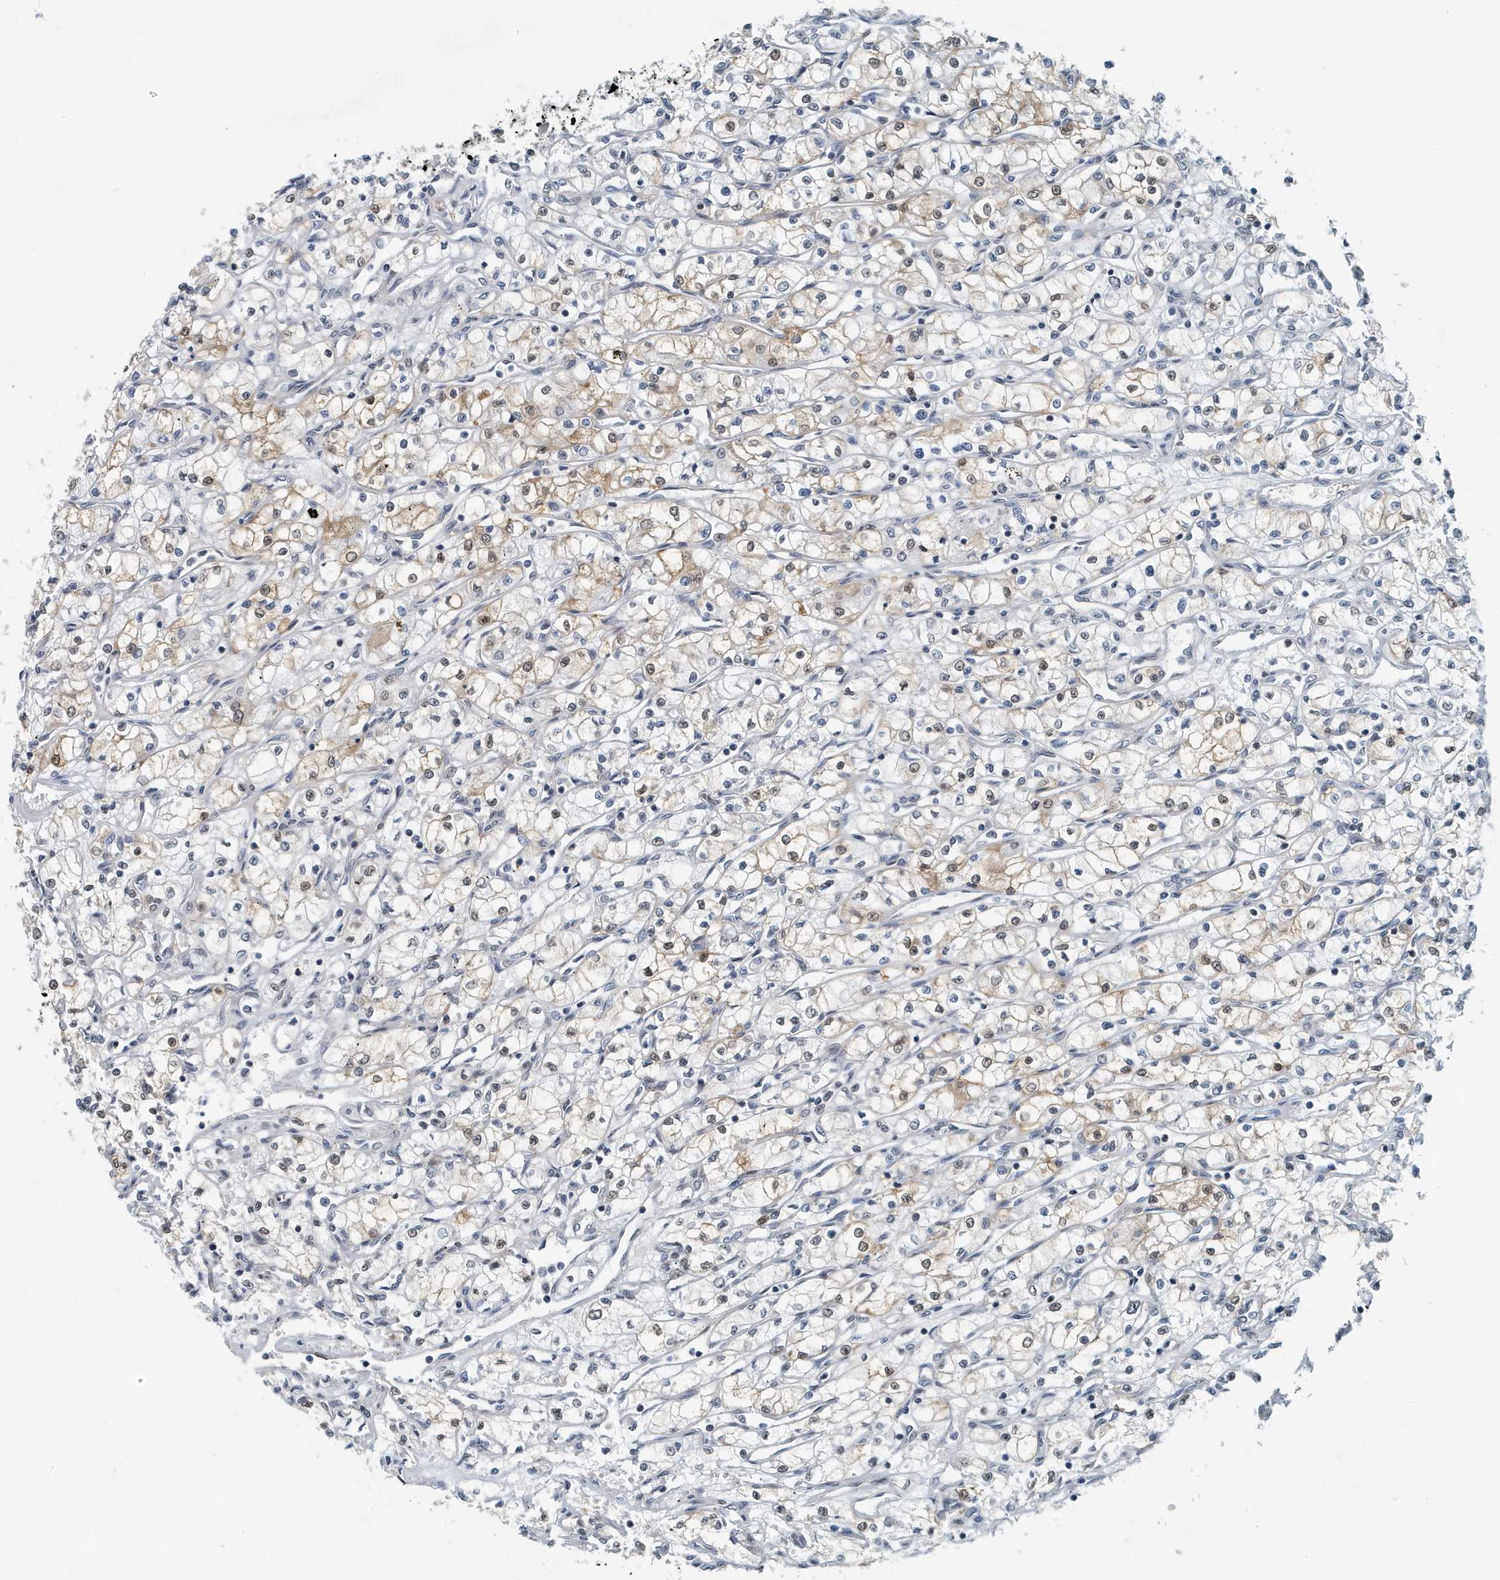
{"staining": {"intensity": "moderate", "quantity": "<25%", "location": "cytoplasmic/membranous,nuclear"}, "tissue": "renal cancer", "cell_type": "Tumor cells", "image_type": "cancer", "snomed": [{"axis": "morphology", "description": "Adenocarcinoma, NOS"}, {"axis": "topography", "description": "Kidney"}], "caption": "Approximately <25% of tumor cells in renal cancer (adenocarcinoma) display moderate cytoplasmic/membranous and nuclear protein staining as visualized by brown immunohistochemical staining.", "gene": "KIF15", "patient": {"sex": "male", "age": 59}}